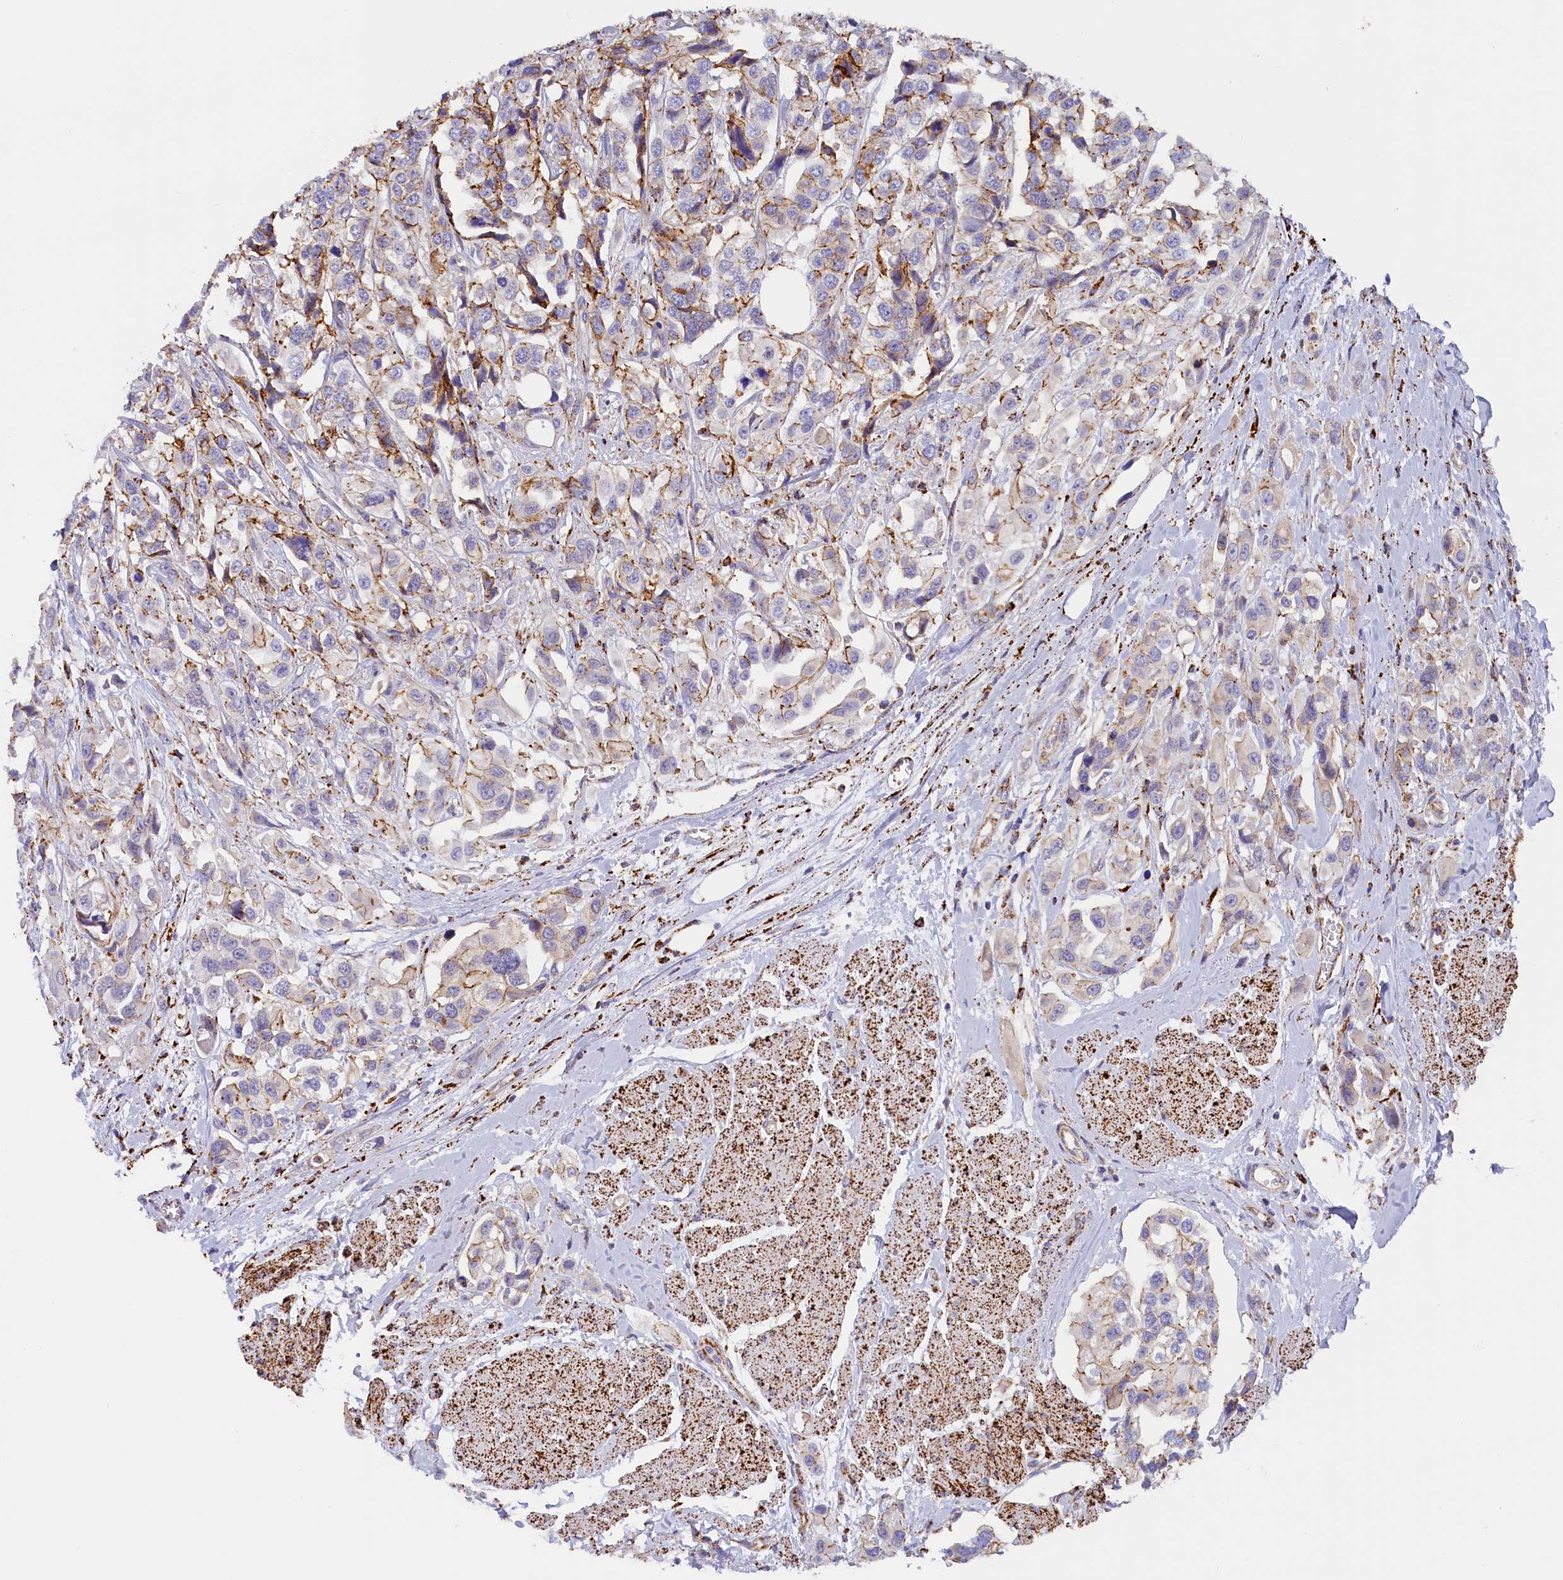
{"staining": {"intensity": "moderate", "quantity": "<25%", "location": "cytoplasmic/membranous"}, "tissue": "urothelial cancer", "cell_type": "Tumor cells", "image_type": "cancer", "snomed": [{"axis": "morphology", "description": "Urothelial carcinoma, High grade"}, {"axis": "topography", "description": "Urinary bladder"}], "caption": "Human urothelial carcinoma (high-grade) stained with a brown dye exhibits moderate cytoplasmic/membranous positive staining in about <25% of tumor cells.", "gene": "AKTIP", "patient": {"sex": "male", "age": 67}}